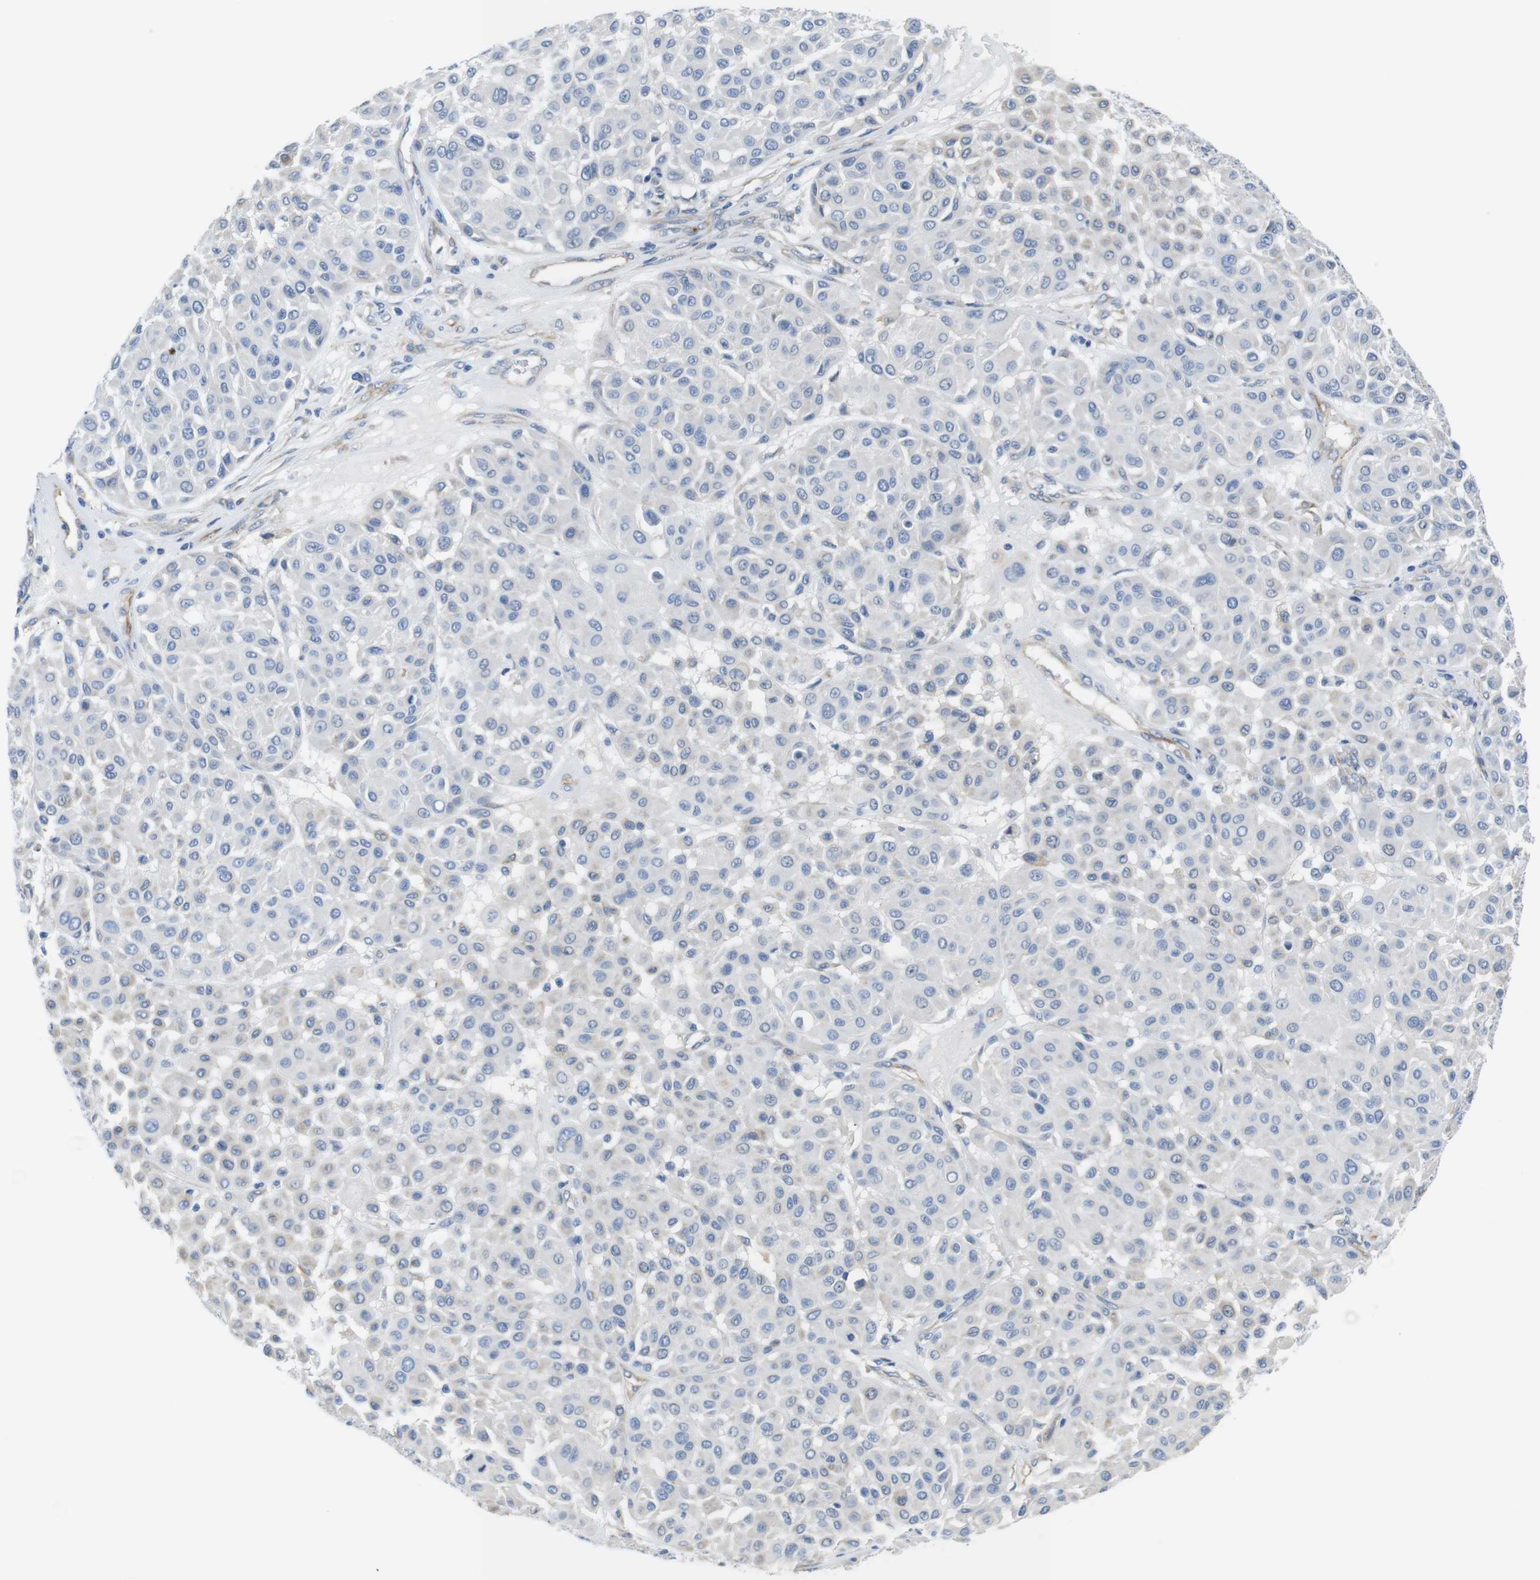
{"staining": {"intensity": "negative", "quantity": "none", "location": "none"}, "tissue": "melanoma", "cell_type": "Tumor cells", "image_type": "cancer", "snomed": [{"axis": "morphology", "description": "Malignant melanoma, Metastatic site"}, {"axis": "topography", "description": "Soft tissue"}], "caption": "Tumor cells are negative for protein expression in human malignant melanoma (metastatic site).", "gene": "CDH8", "patient": {"sex": "male", "age": 41}}